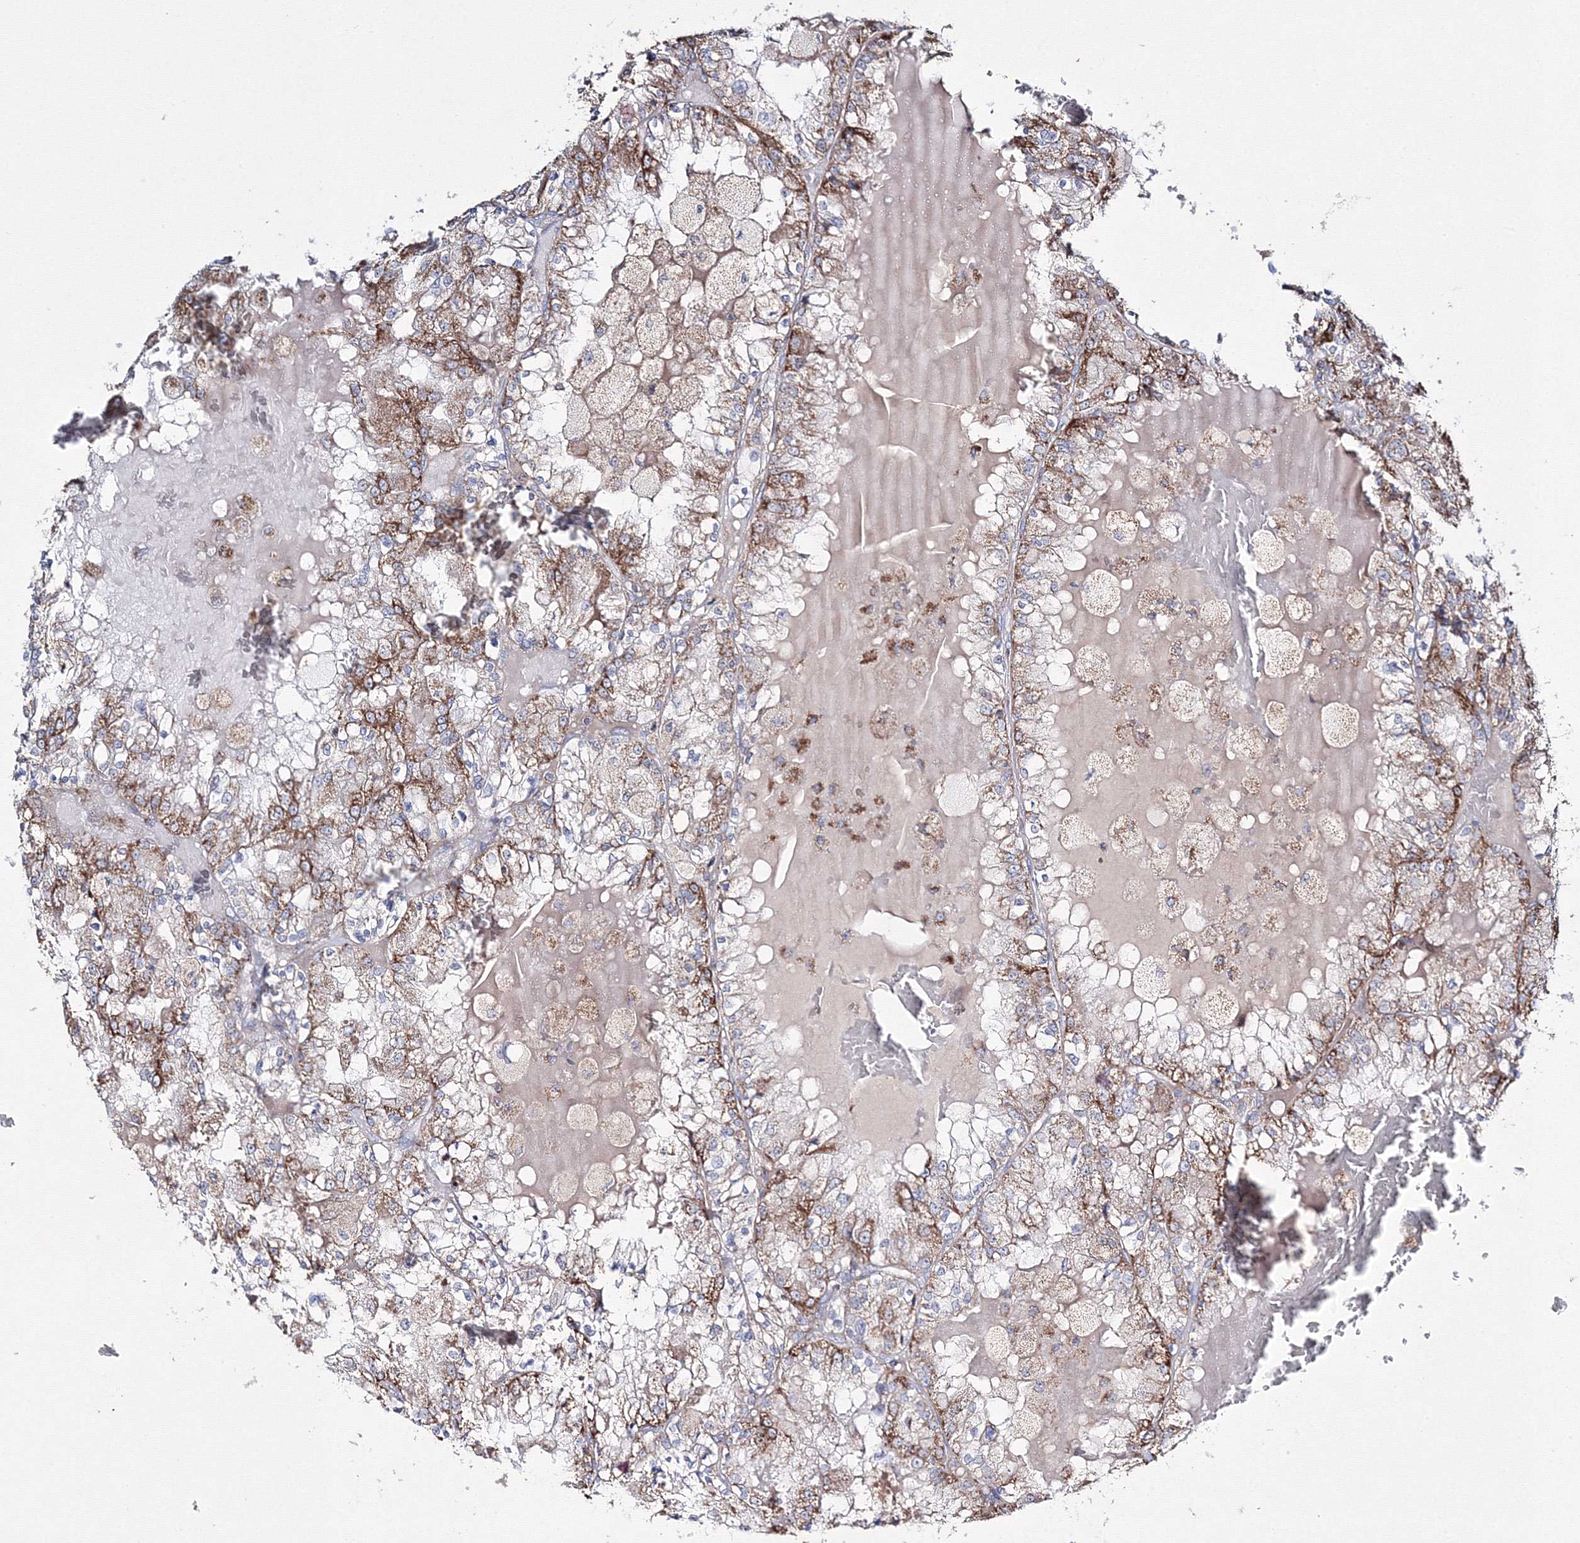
{"staining": {"intensity": "moderate", "quantity": ">75%", "location": "cytoplasmic/membranous"}, "tissue": "renal cancer", "cell_type": "Tumor cells", "image_type": "cancer", "snomed": [{"axis": "morphology", "description": "Adenocarcinoma, NOS"}, {"axis": "topography", "description": "Kidney"}], "caption": "Immunohistochemical staining of renal cancer (adenocarcinoma) displays medium levels of moderate cytoplasmic/membranous protein positivity in about >75% of tumor cells.", "gene": "IGSF9", "patient": {"sex": "female", "age": 56}}